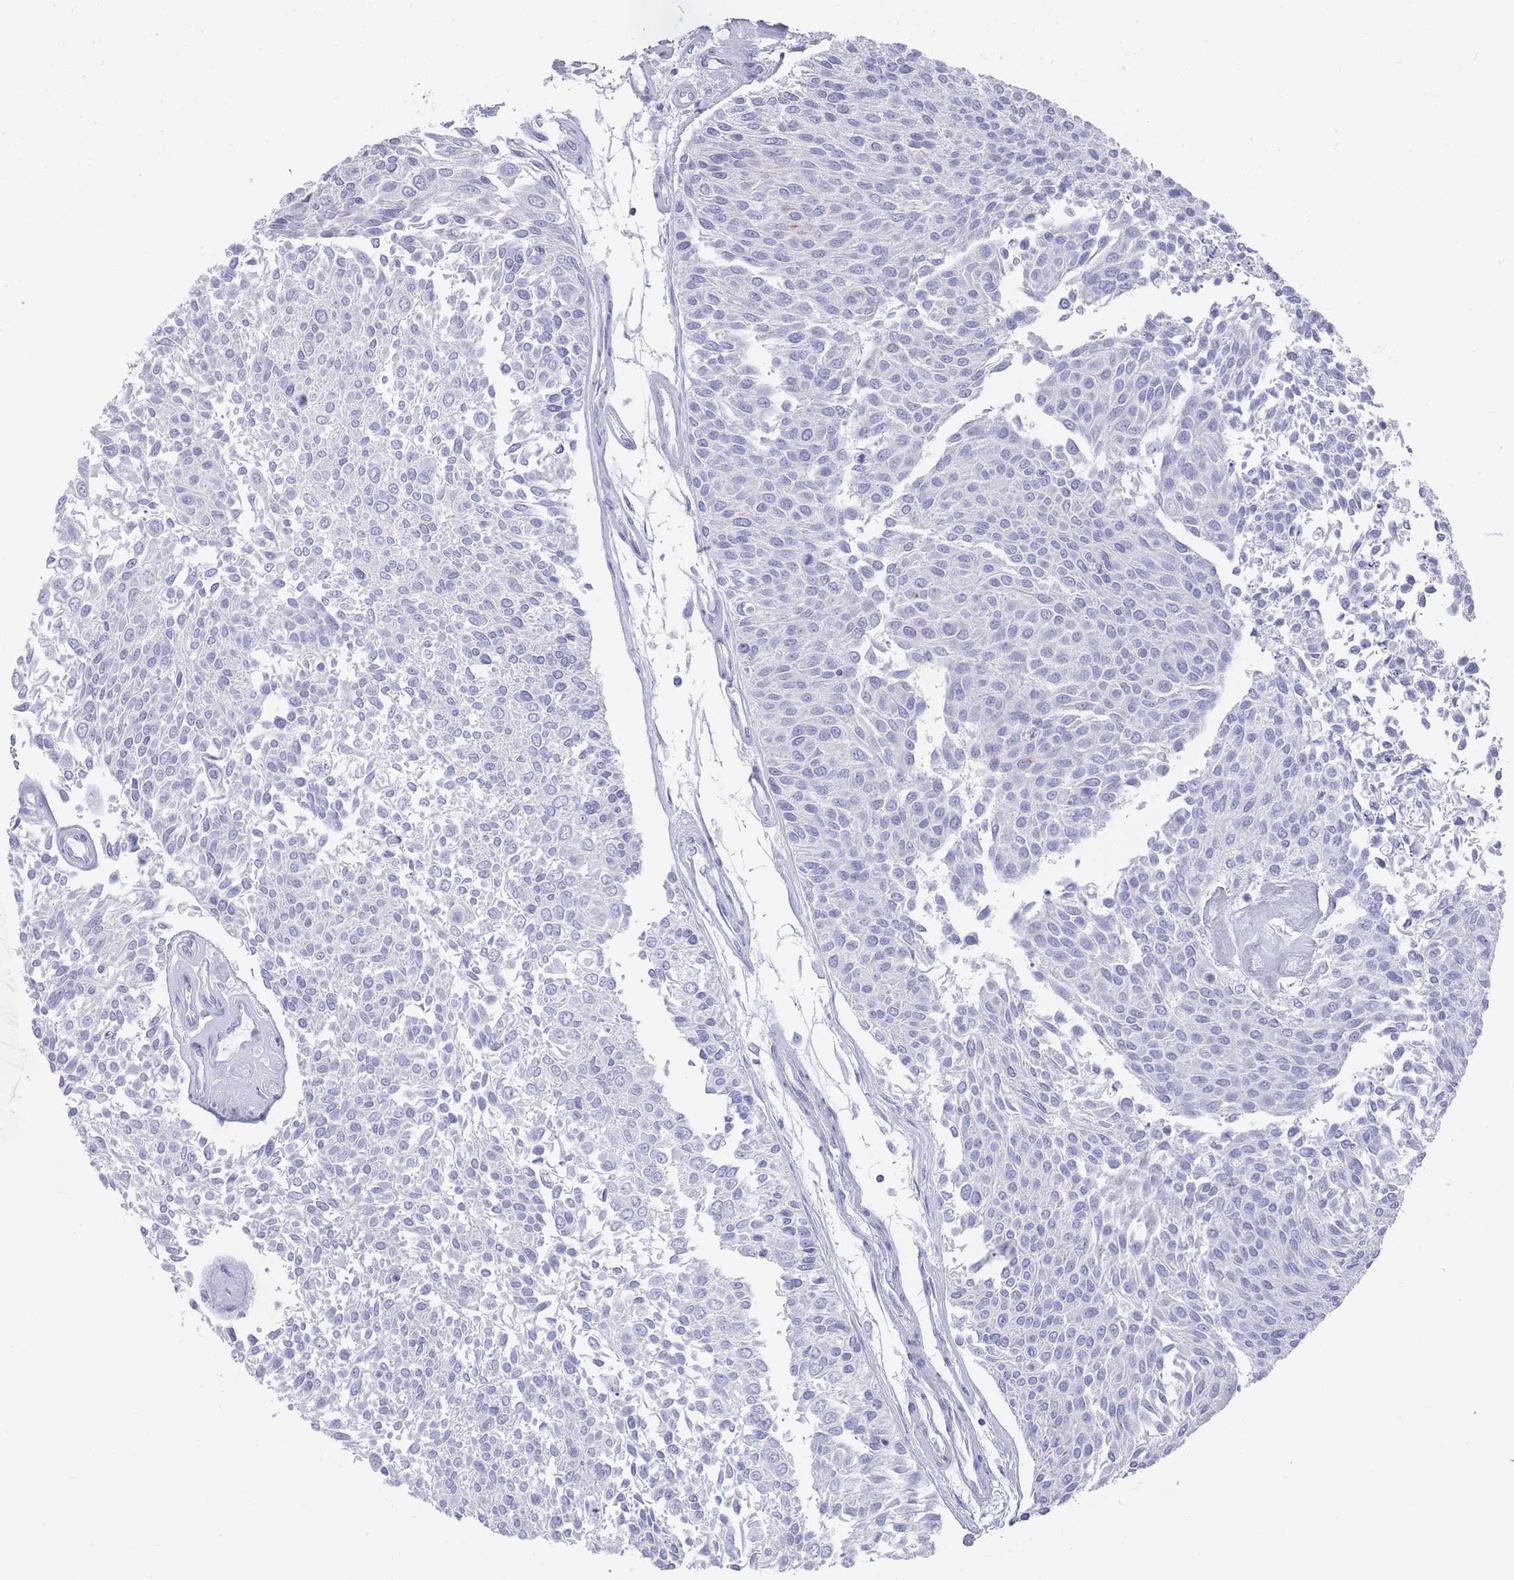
{"staining": {"intensity": "negative", "quantity": "none", "location": "none"}, "tissue": "urothelial cancer", "cell_type": "Tumor cells", "image_type": "cancer", "snomed": [{"axis": "morphology", "description": "Urothelial carcinoma, NOS"}, {"axis": "topography", "description": "Urinary bladder"}], "caption": "Human transitional cell carcinoma stained for a protein using immunohistochemistry (IHC) displays no expression in tumor cells.", "gene": "RAB2B", "patient": {"sex": "male", "age": 55}}